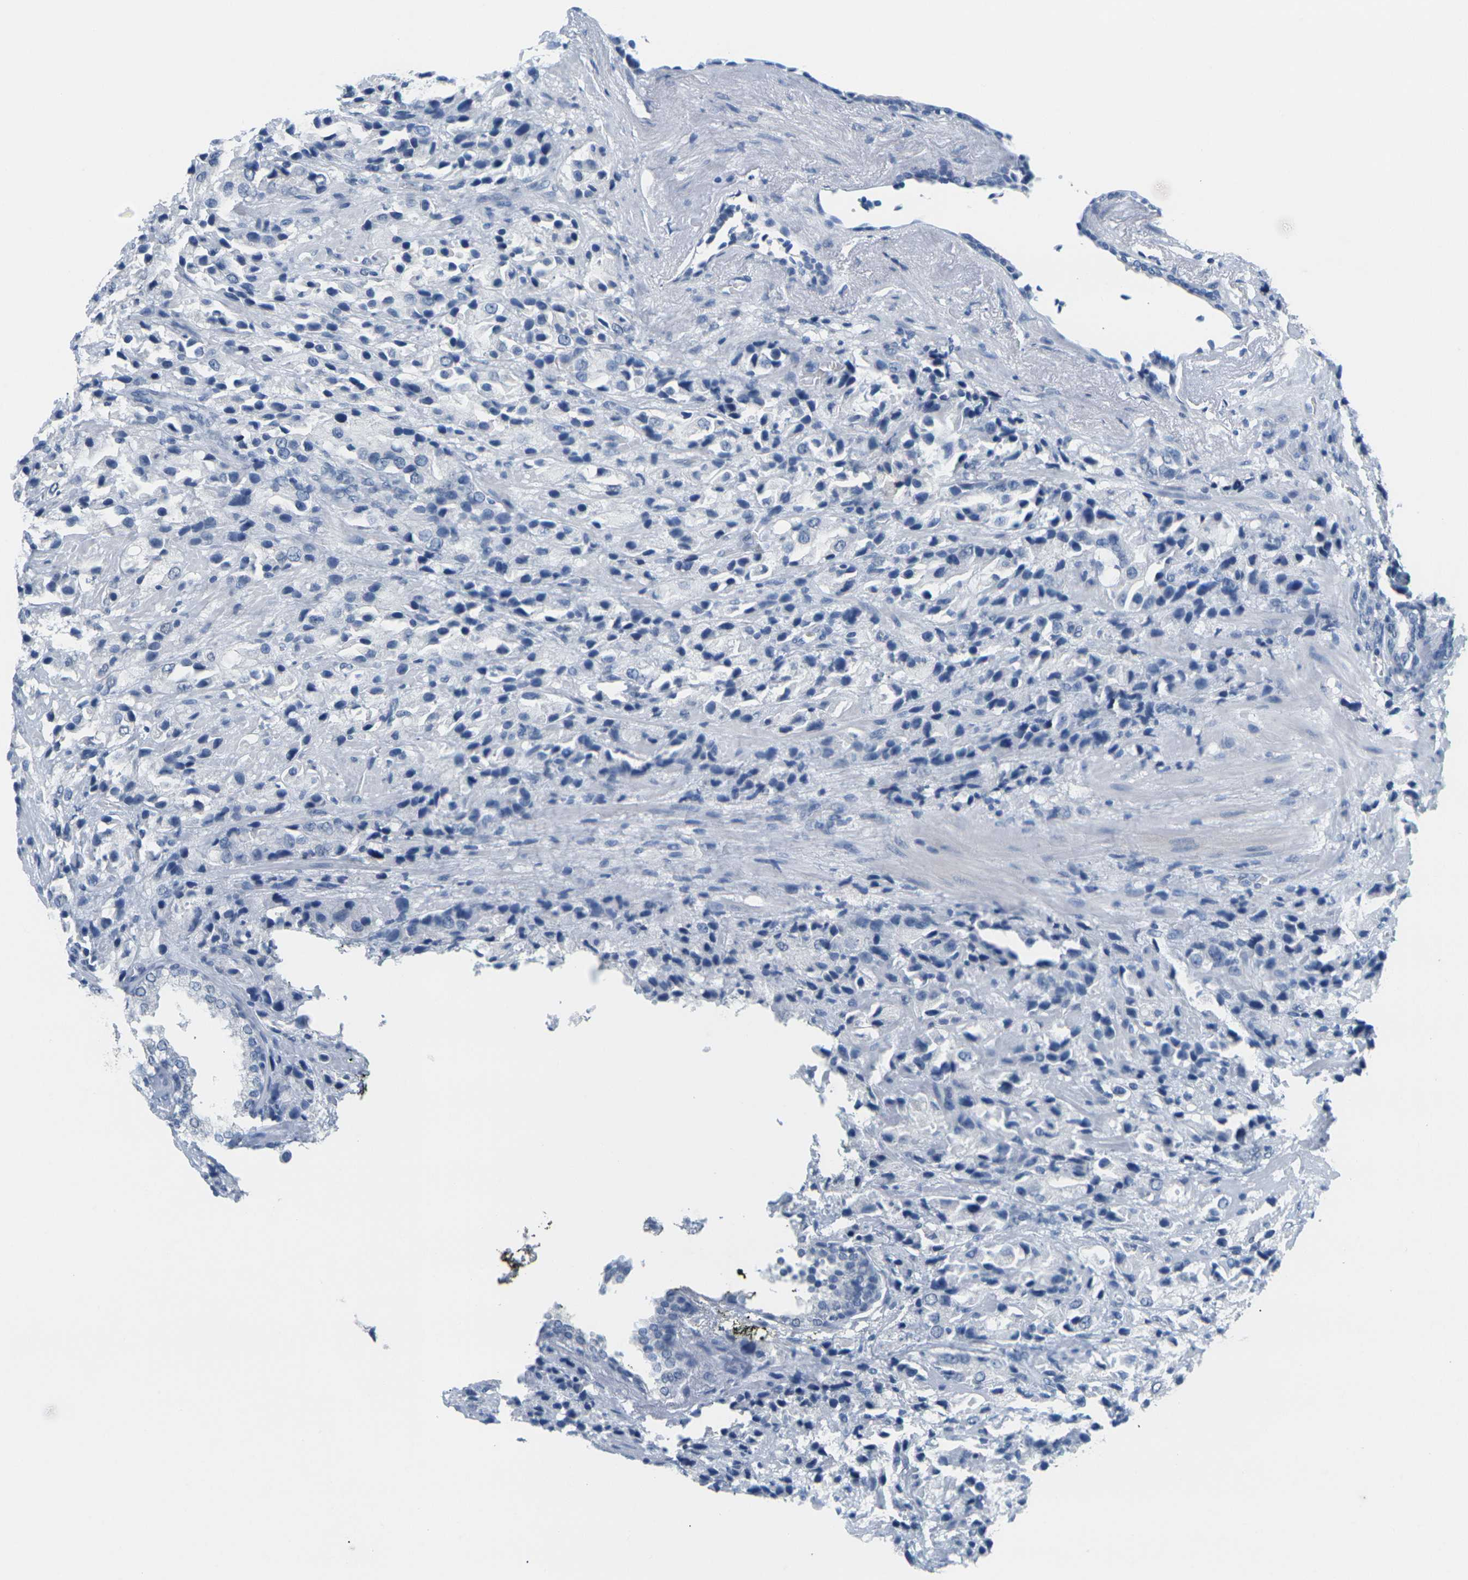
{"staining": {"intensity": "negative", "quantity": "none", "location": "none"}, "tissue": "prostate cancer", "cell_type": "Tumor cells", "image_type": "cancer", "snomed": [{"axis": "morphology", "description": "Adenocarcinoma, High grade"}, {"axis": "topography", "description": "Prostate"}], "caption": "Immunohistochemical staining of human prostate adenocarcinoma (high-grade) demonstrates no significant staining in tumor cells. (DAB immunohistochemistry with hematoxylin counter stain).", "gene": "CTAG1A", "patient": {"sex": "male", "age": 70}}